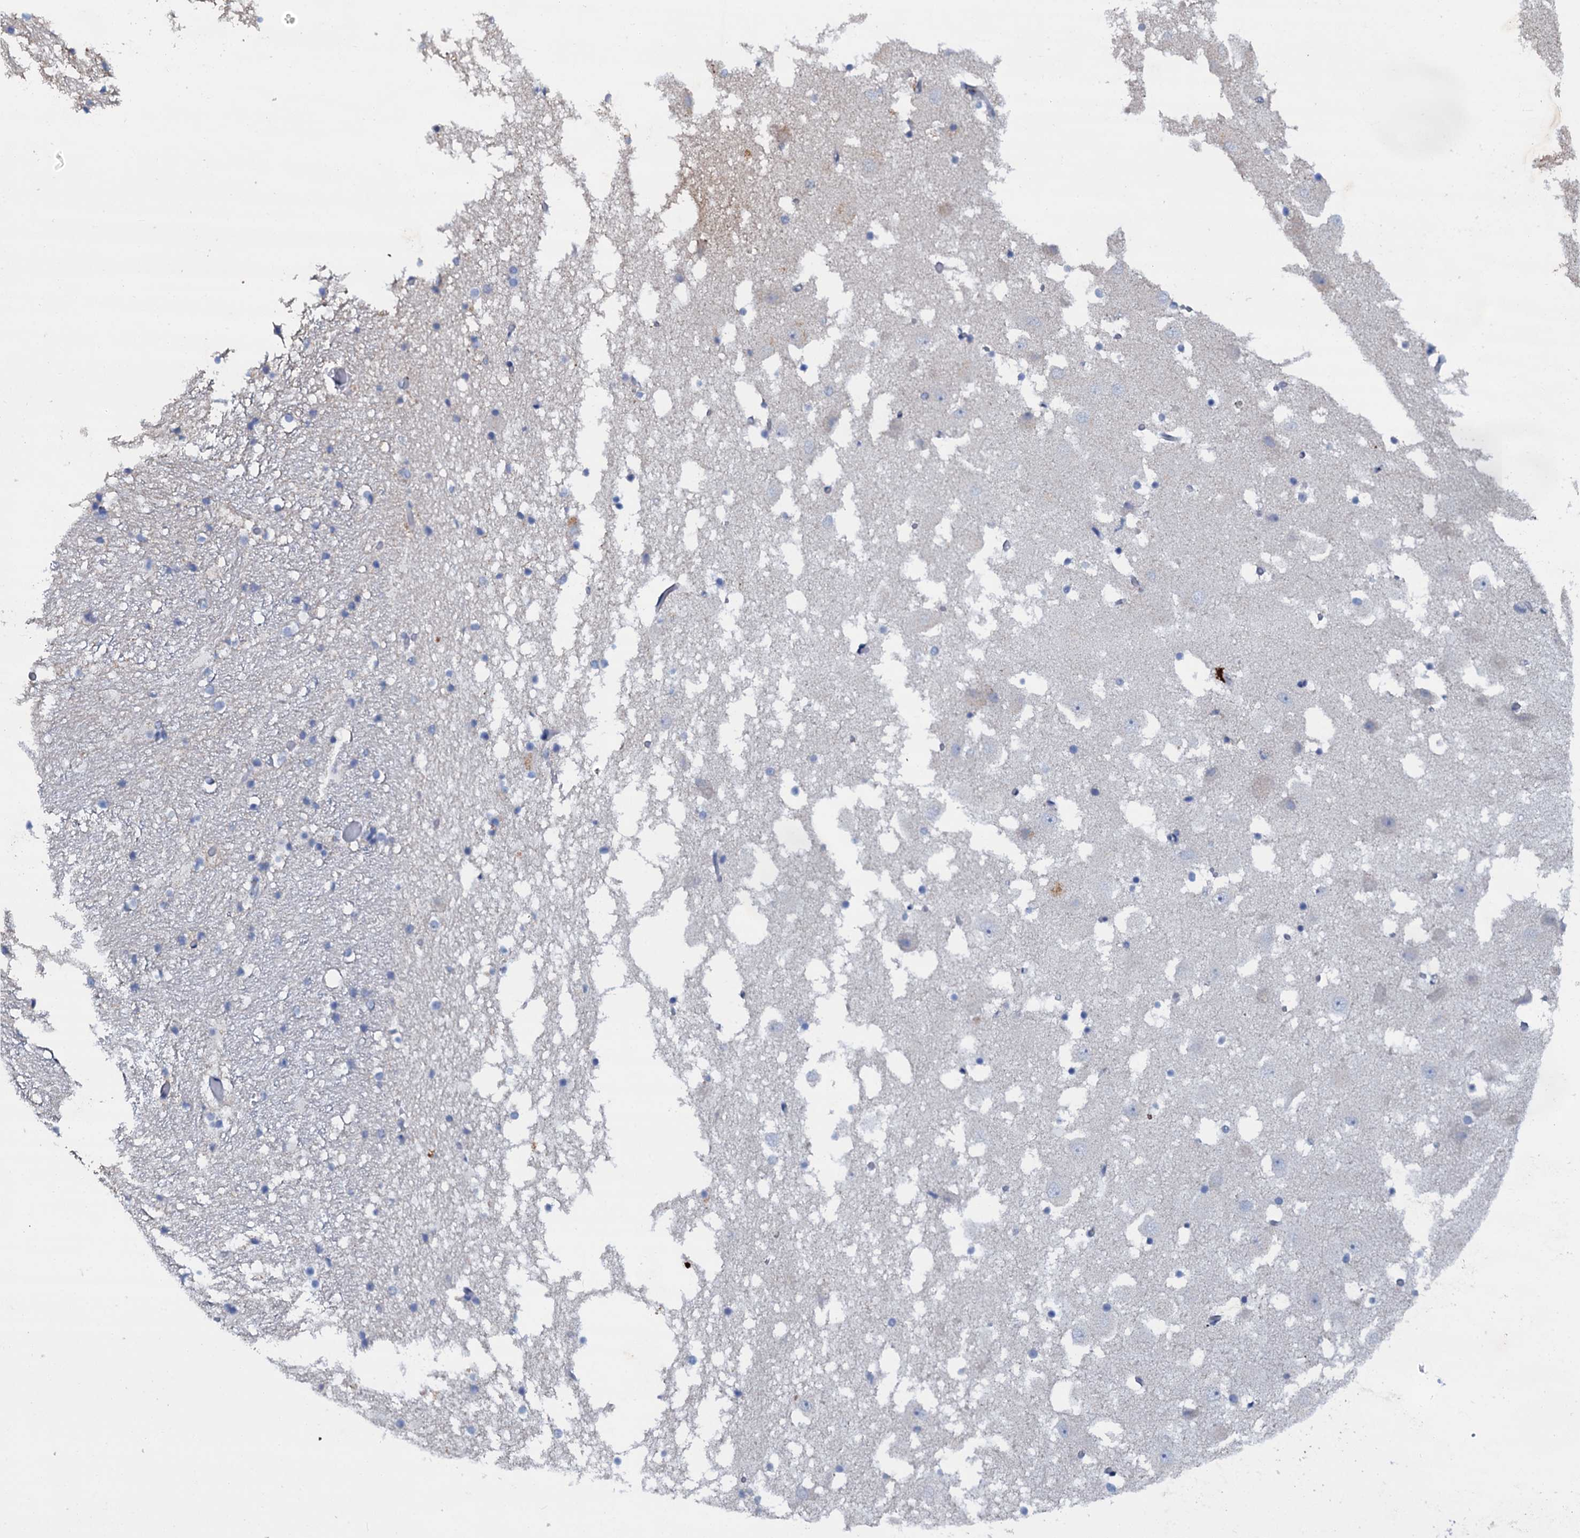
{"staining": {"intensity": "negative", "quantity": "none", "location": "none"}, "tissue": "hippocampus", "cell_type": "Glial cells", "image_type": "normal", "snomed": [{"axis": "morphology", "description": "Normal tissue, NOS"}, {"axis": "topography", "description": "Hippocampus"}], "caption": "The histopathology image displays no staining of glial cells in unremarkable hippocampus. The staining is performed using DAB (3,3'-diaminobenzidine) brown chromogen with nuclei counter-stained in using hematoxylin.", "gene": "SLC37A4", "patient": {"sex": "female", "age": 52}}